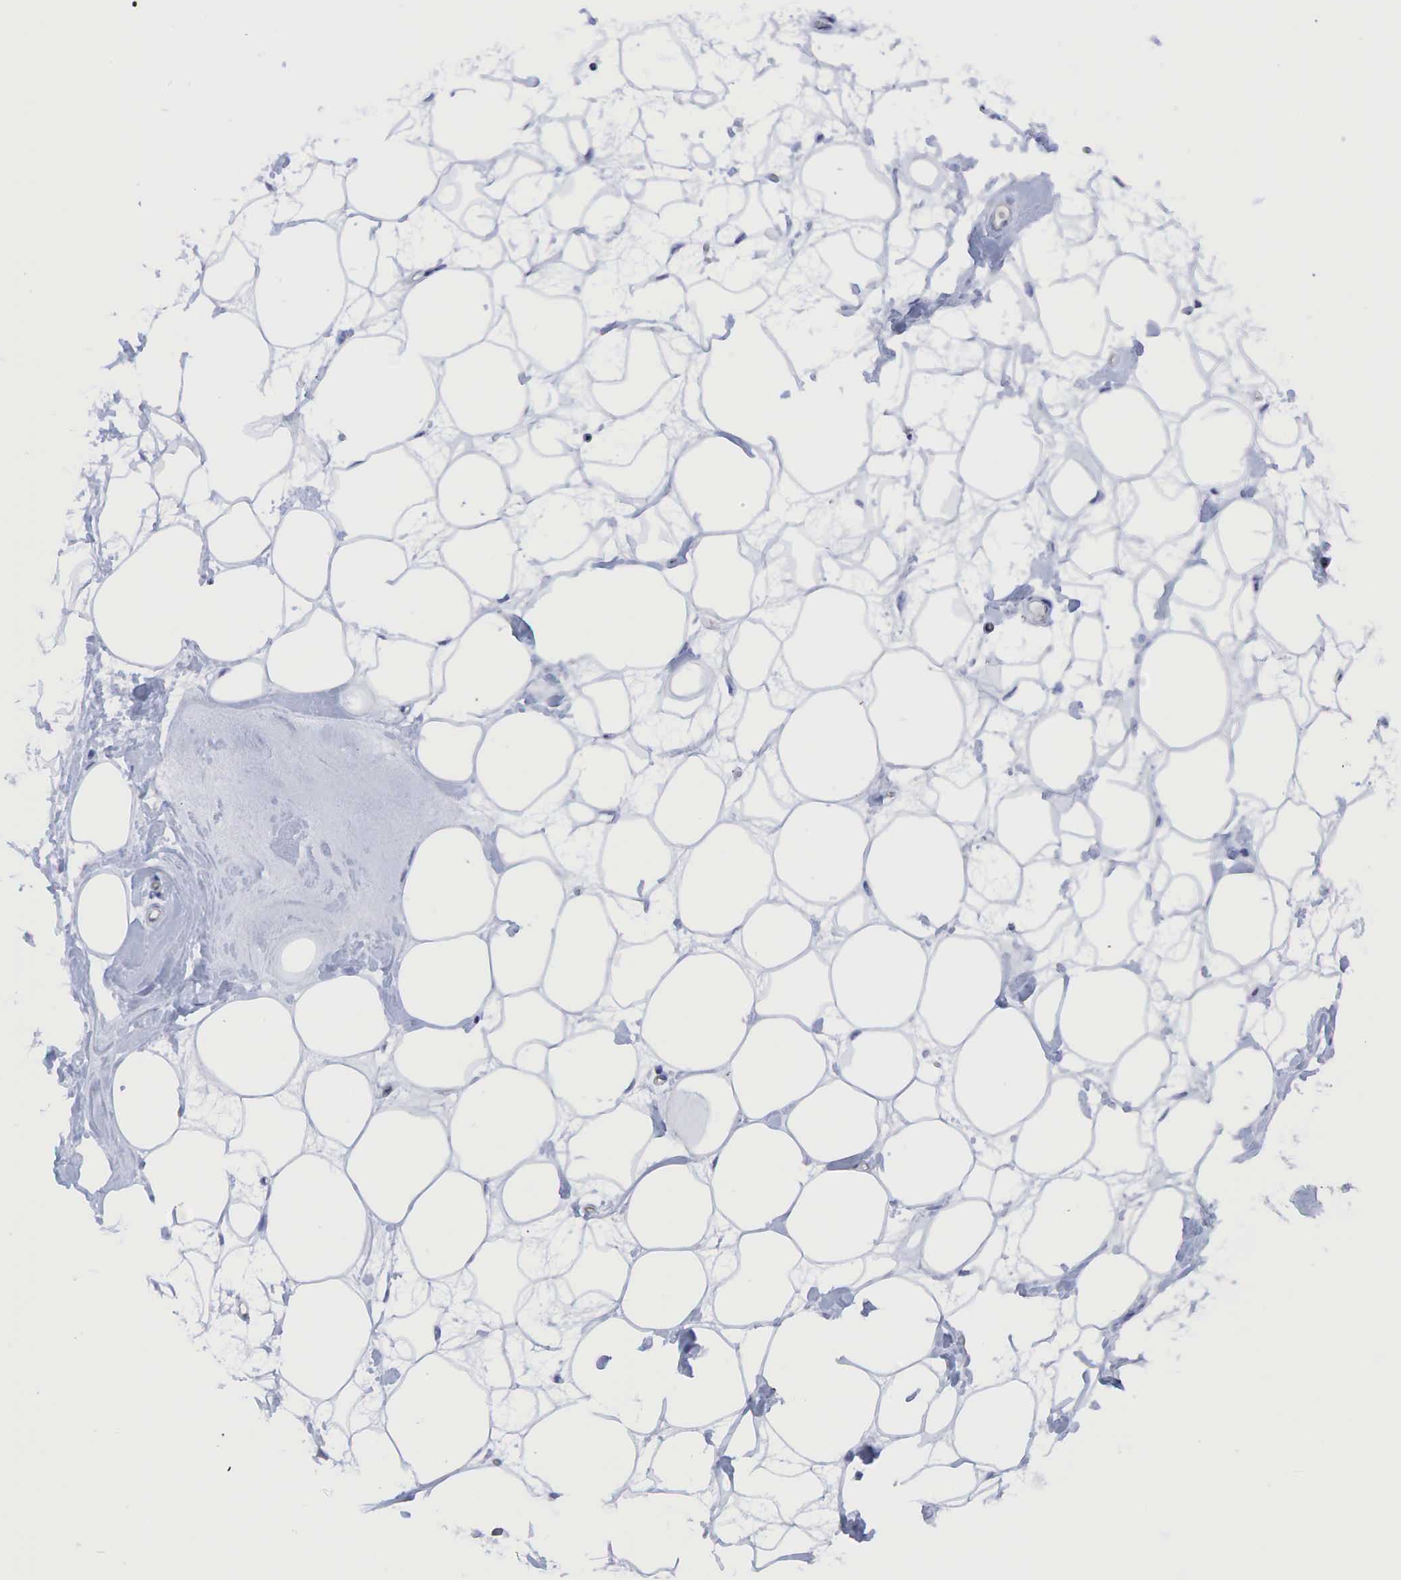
{"staining": {"intensity": "negative", "quantity": "none", "location": "none"}, "tissue": "adipose tissue", "cell_type": "Adipocytes", "image_type": "normal", "snomed": [{"axis": "morphology", "description": "Normal tissue, NOS"}, {"axis": "topography", "description": "Breast"}], "caption": "Immunohistochemistry micrograph of benign adipose tissue: human adipose tissue stained with DAB demonstrates no significant protein positivity in adipocytes. (DAB (3,3'-diaminobenzidine) immunohistochemistry with hematoxylin counter stain).", "gene": "TNFRSF8", "patient": {"sex": "female", "age": 44}}